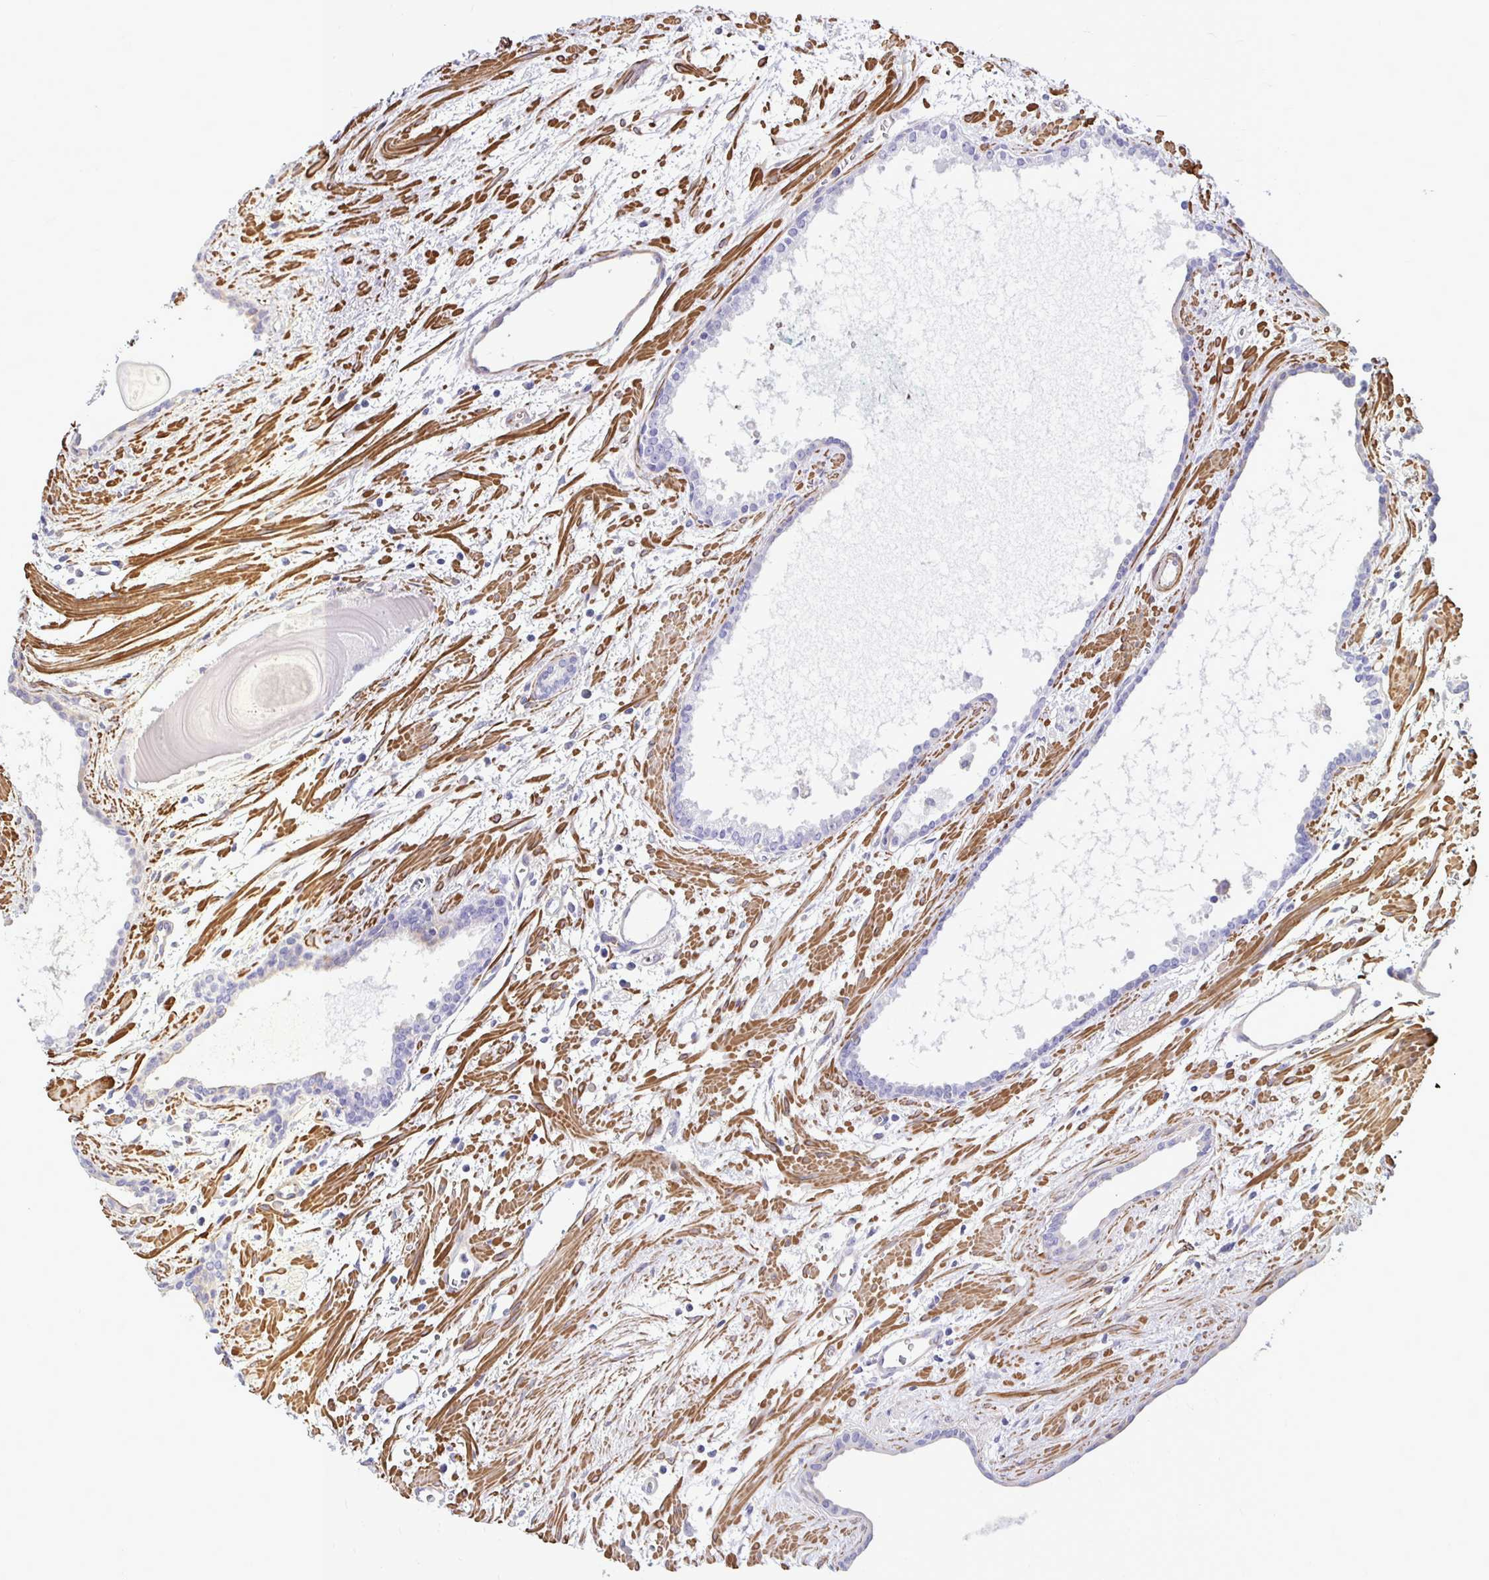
{"staining": {"intensity": "negative", "quantity": "none", "location": "none"}, "tissue": "prostate cancer", "cell_type": "Tumor cells", "image_type": "cancer", "snomed": [{"axis": "morphology", "description": "Adenocarcinoma, High grade"}, {"axis": "topography", "description": "Prostate"}], "caption": "IHC histopathology image of prostate cancer (adenocarcinoma (high-grade)) stained for a protein (brown), which shows no staining in tumor cells. (DAB (3,3'-diaminobenzidine) IHC visualized using brightfield microscopy, high magnification).", "gene": "CTPS1", "patient": {"sex": "male", "age": 68}}